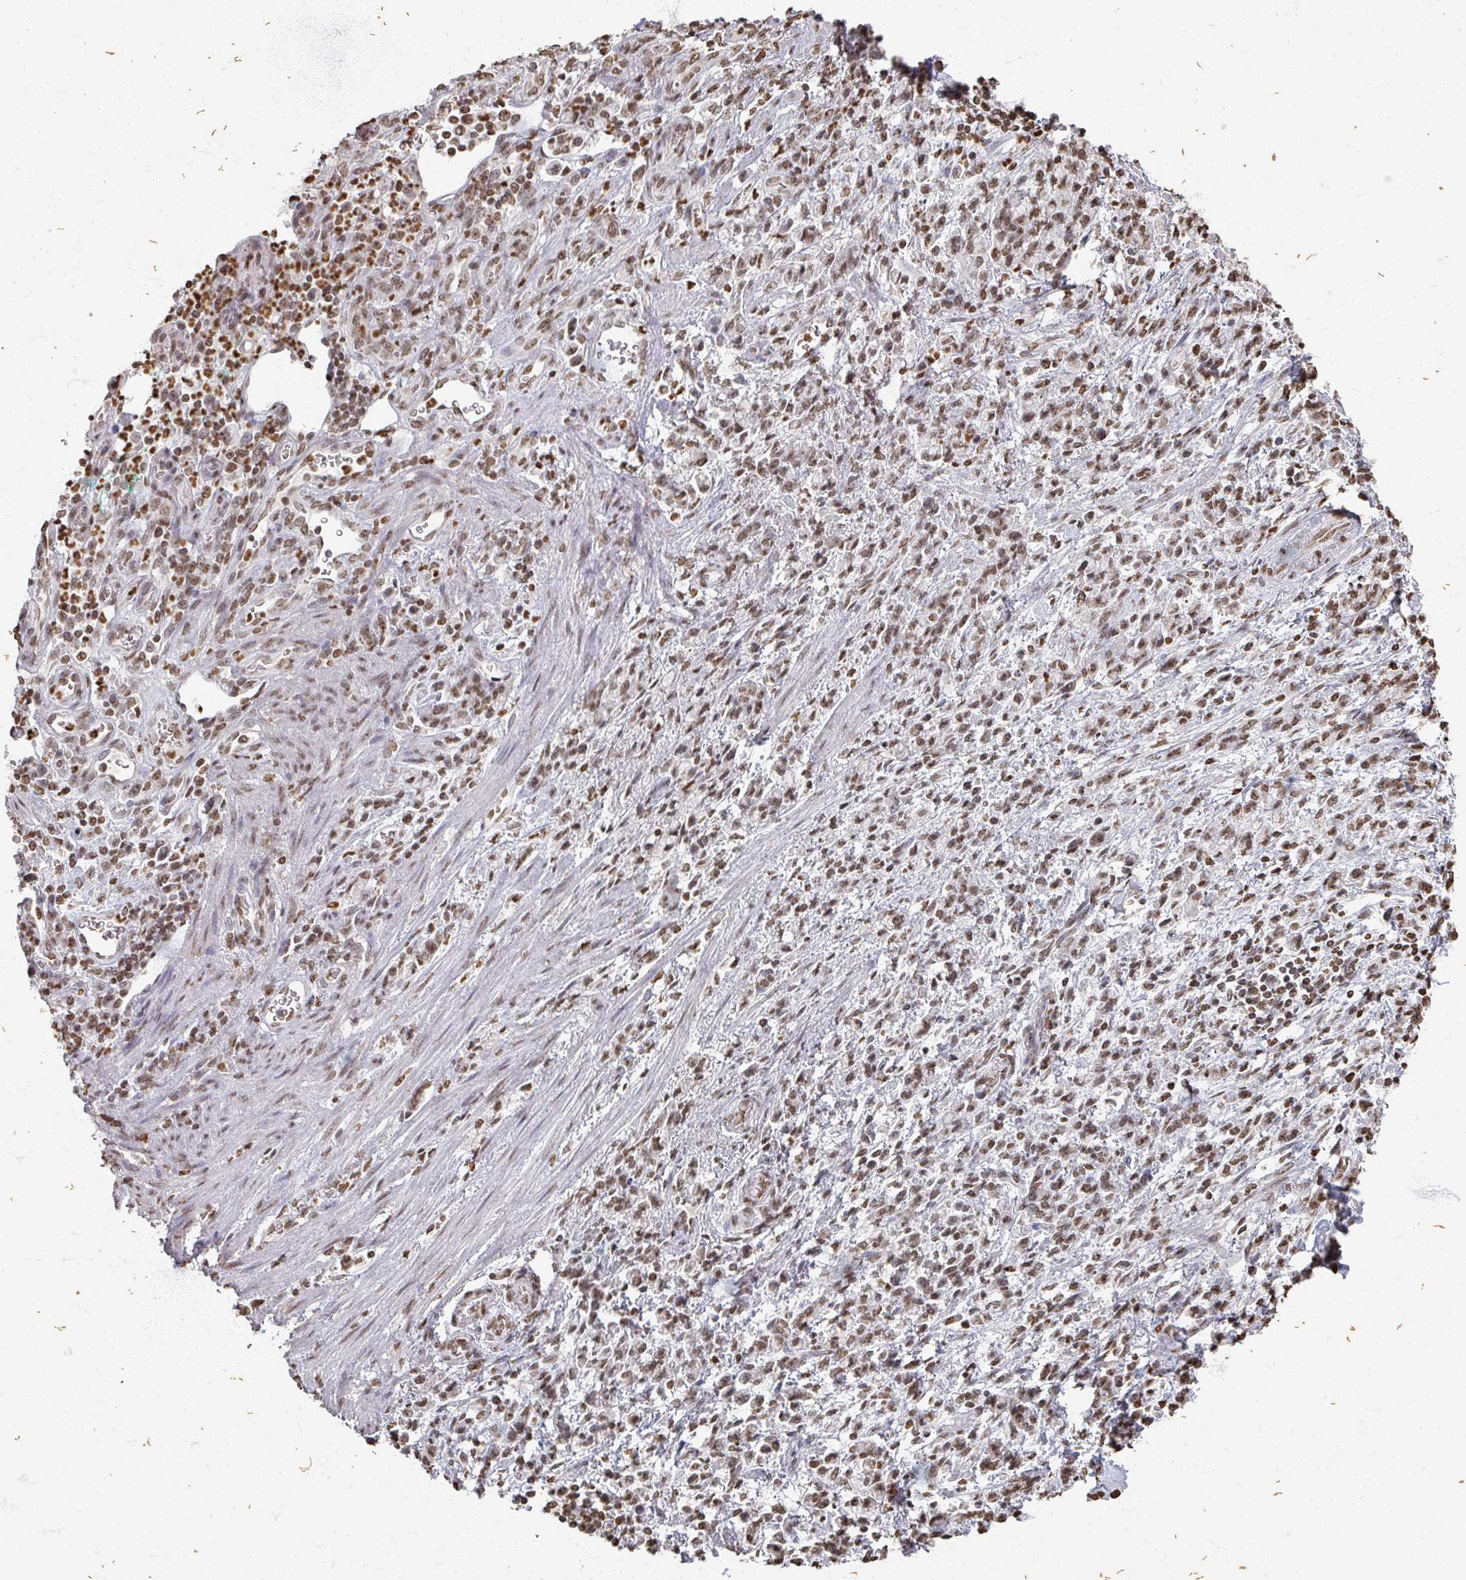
{"staining": {"intensity": "moderate", "quantity": ">75%", "location": "nuclear"}, "tissue": "stomach cancer", "cell_type": "Tumor cells", "image_type": "cancer", "snomed": [{"axis": "morphology", "description": "Adenocarcinoma, NOS"}, {"axis": "topography", "description": "Stomach"}], "caption": "A micrograph showing moderate nuclear expression in about >75% of tumor cells in stomach cancer, as visualized by brown immunohistochemical staining.", "gene": "DCUN1D5", "patient": {"sex": "male", "age": 77}}